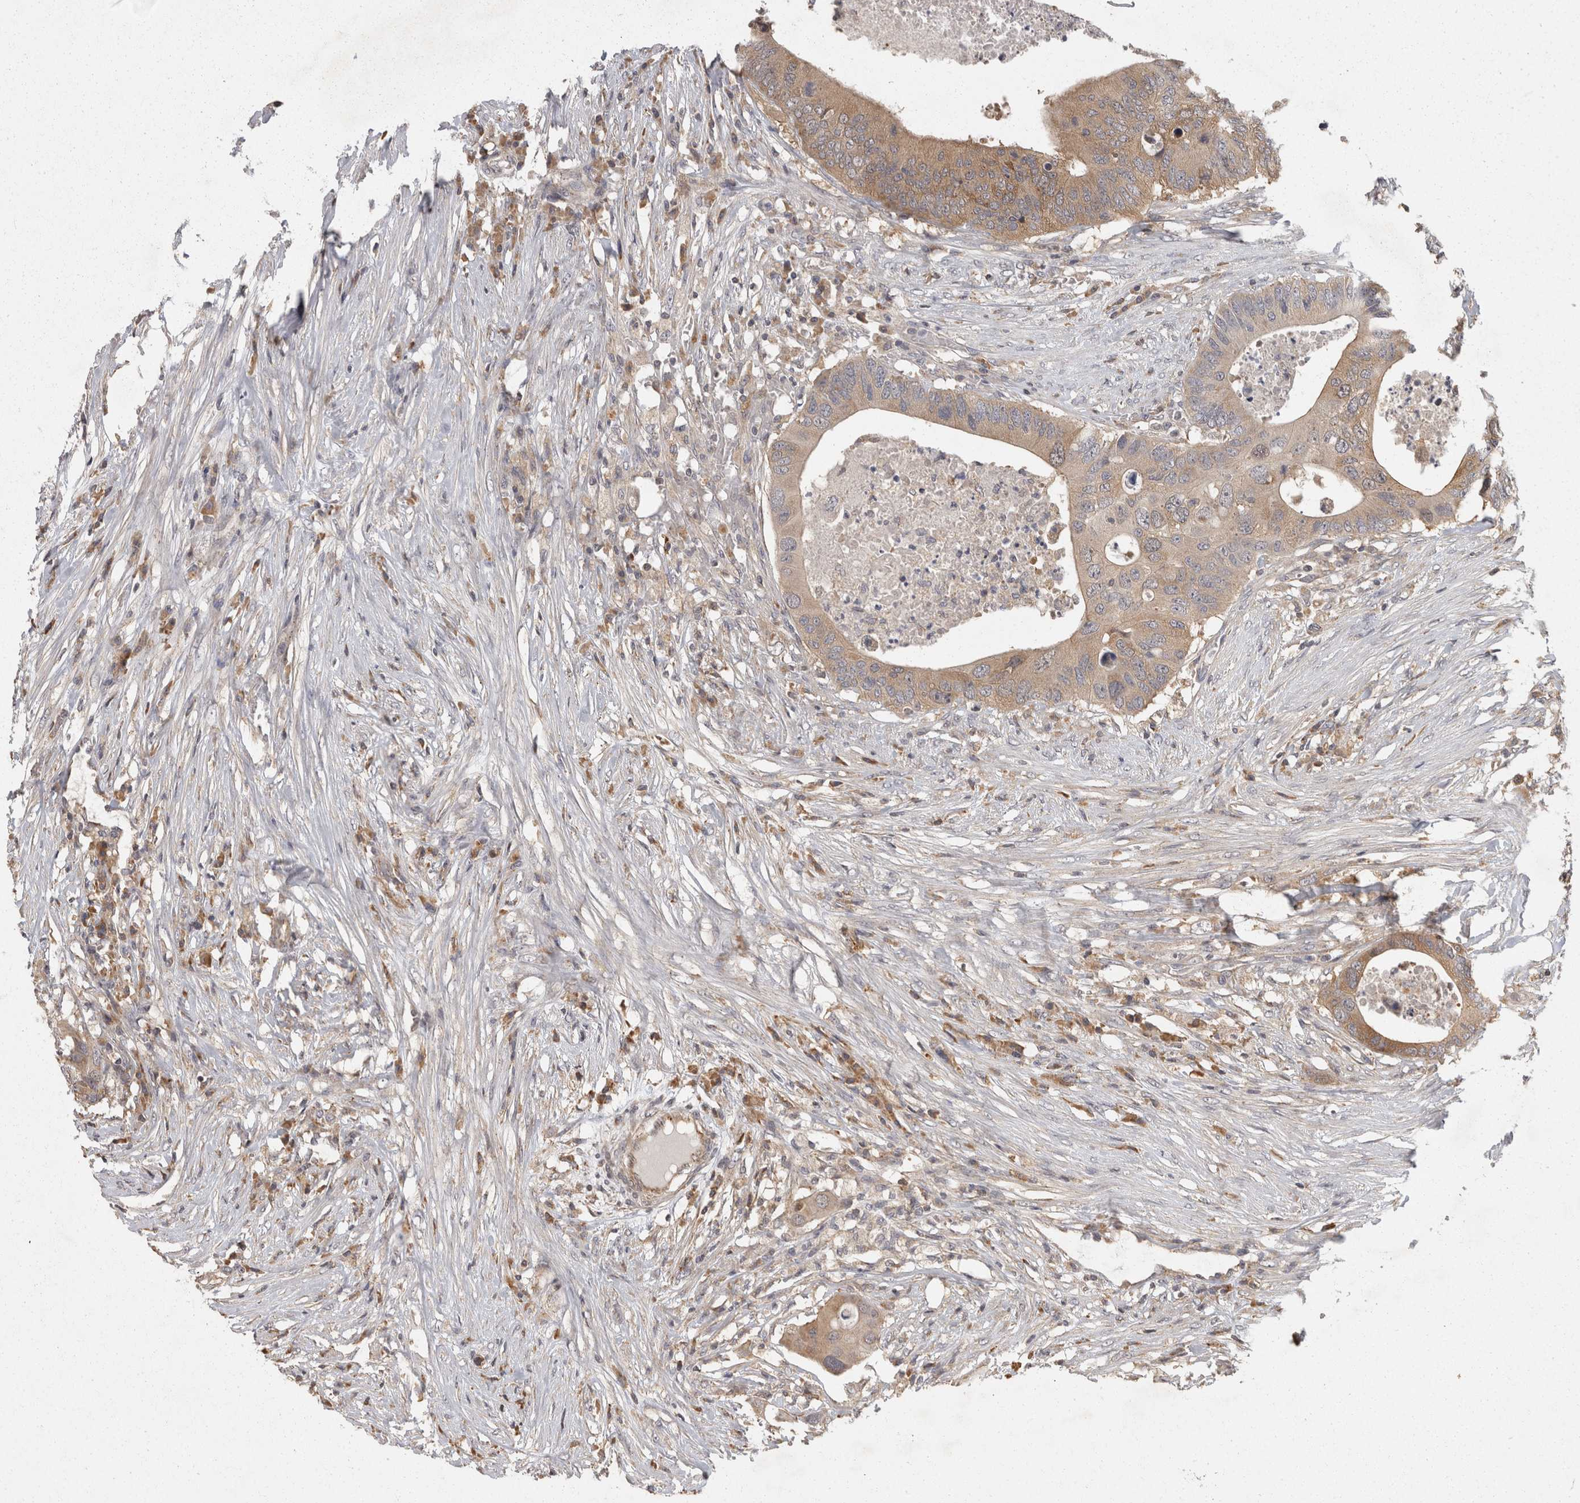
{"staining": {"intensity": "weak", "quantity": ">75%", "location": "cytoplasmic/membranous"}, "tissue": "colorectal cancer", "cell_type": "Tumor cells", "image_type": "cancer", "snomed": [{"axis": "morphology", "description": "Adenocarcinoma, NOS"}, {"axis": "topography", "description": "Colon"}], "caption": "Adenocarcinoma (colorectal) stained for a protein exhibits weak cytoplasmic/membranous positivity in tumor cells. (Brightfield microscopy of DAB IHC at high magnification).", "gene": "ACAT2", "patient": {"sex": "male", "age": 71}}